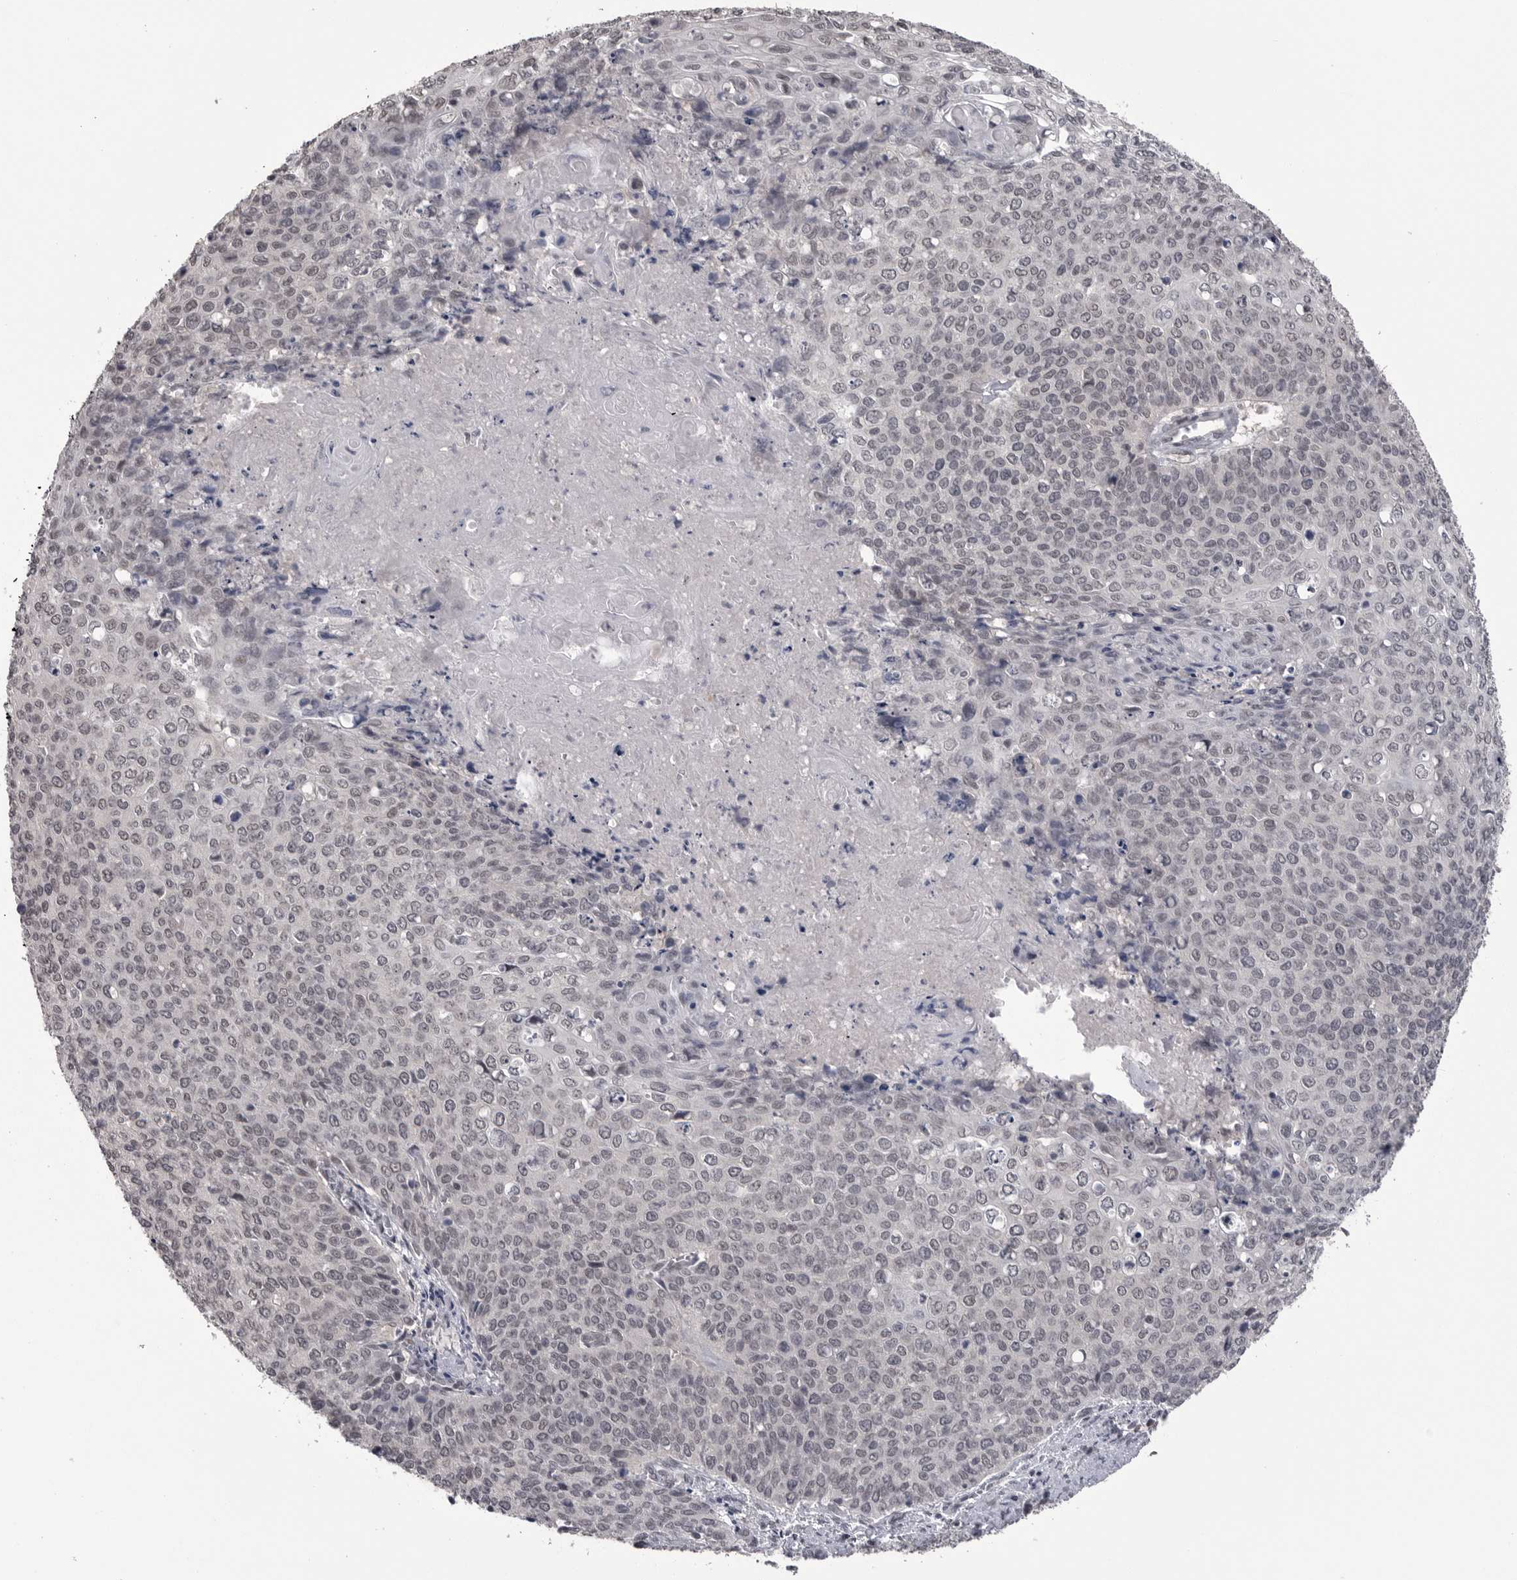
{"staining": {"intensity": "weak", "quantity": "25%-75%", "location": "nuclear"}, "tissue": "cervical cancer", "cell_type": "Tumor cells", "image_type": "cancer", "snomed": [{"axis": "morphology", "description": "Squamous cell carcinoma, NOS"}, {"axis": "topography", "description": "Cervix"}], "caption": "Protein expression analysis of human cervical cancer (squamous cell carcinoma) reveals weak nuclear positivity in about 25%-75% of tumor cells.", "gene": "DLG2", "patient": {"sex": "female", "age": 39}}